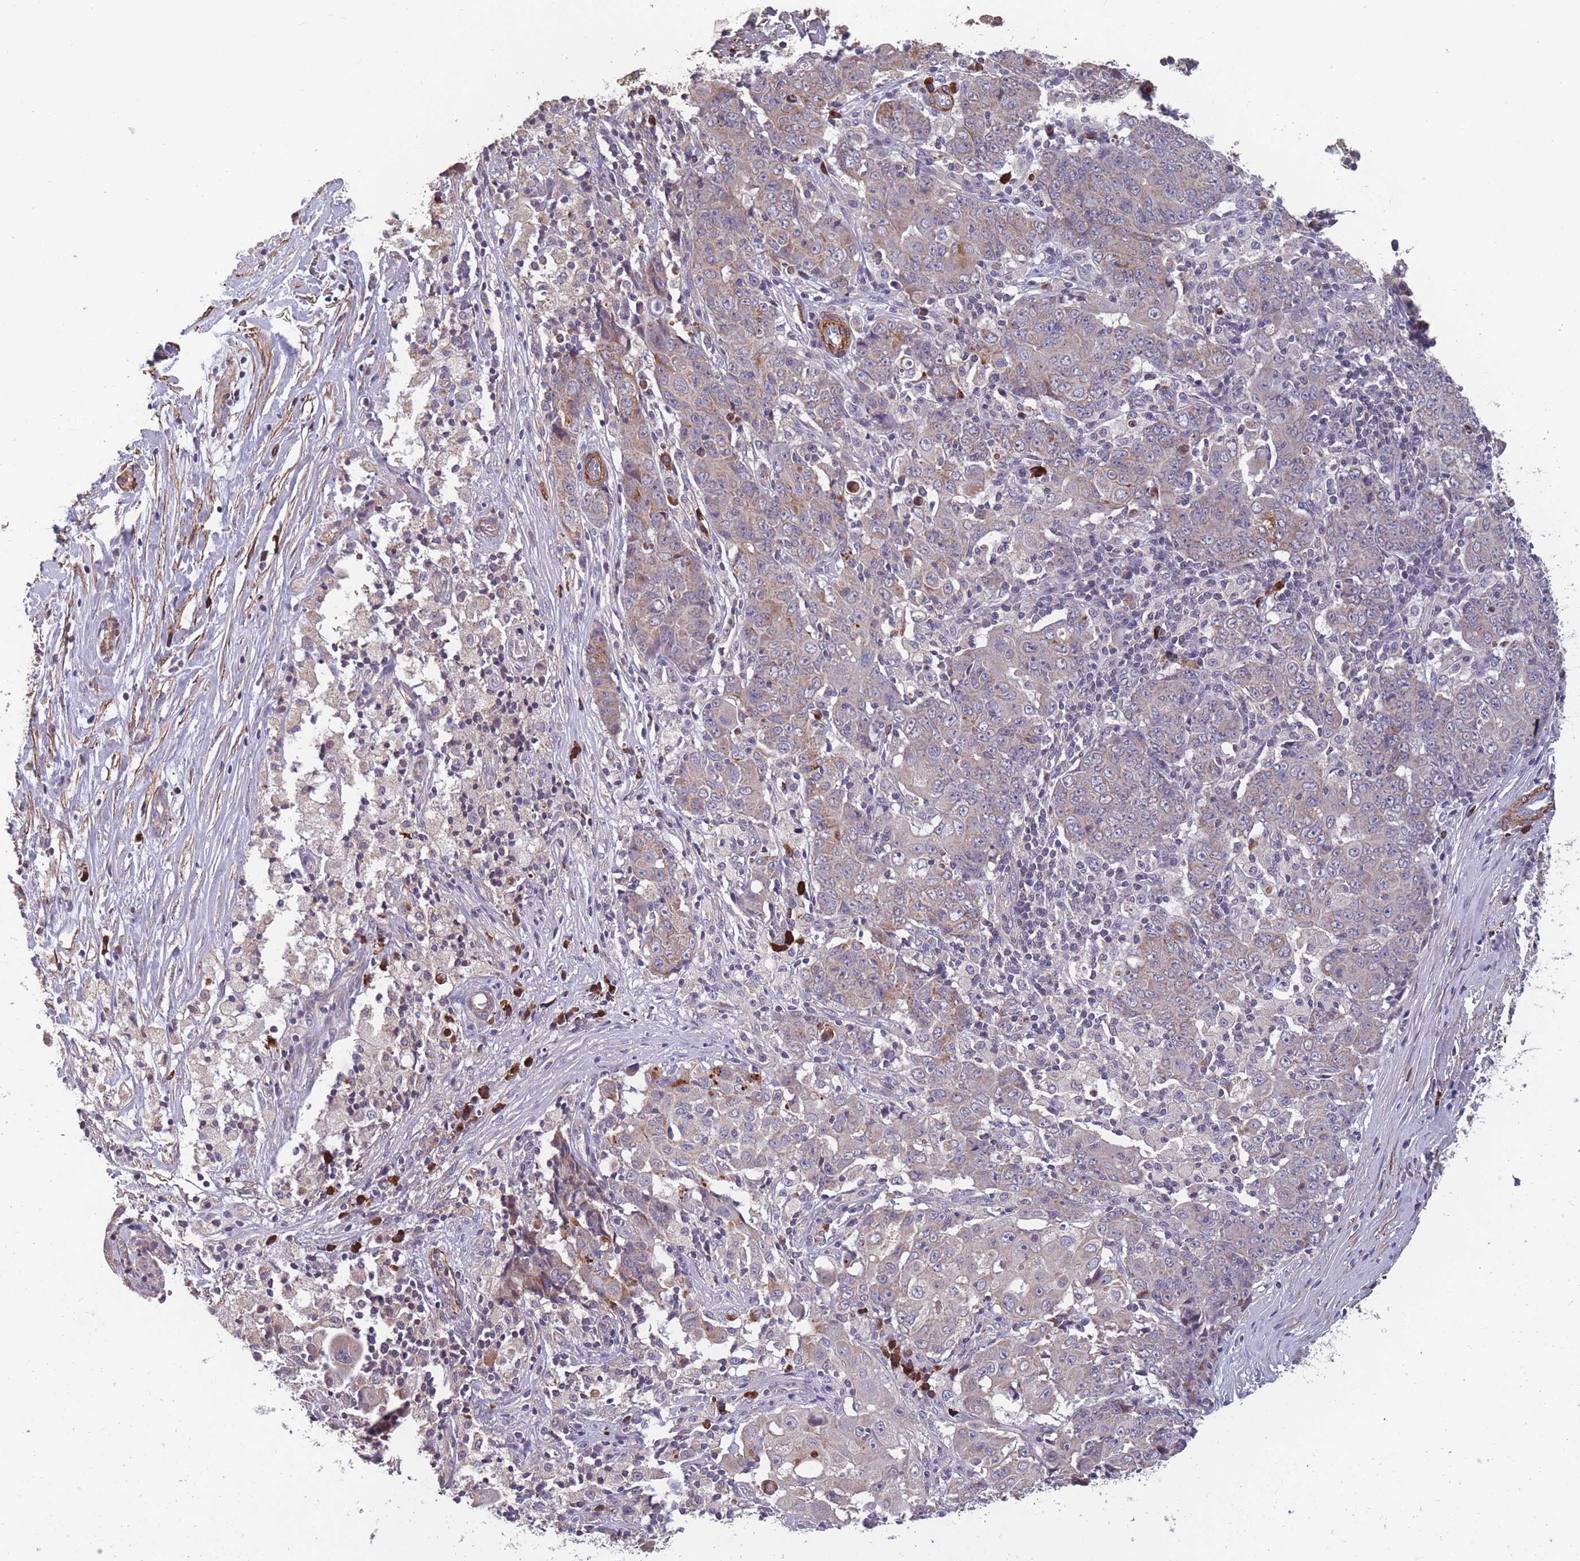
{"staining": {"intensity": "weak", "quantity": "25%-75%", "location": "cytoplasmic/membranous"}, "tissue": "ovarian cancer", "cell_type": "Tumor cells", "image_type": "cancer", "snomed": [{"axis": "morphology", "description": "Carcinoma, endometroid"}, {"axis": "topography", "description": "Ovary"}], "caption": "Ovarian endometroid carcinoma stained with DAB IHC demonstrates low levels of weak cytoplasmic/membranous expression in approximately 25%-75% of tumor cells. (Brightfield microscopy of DAB IHC at high magnification).", "gene": "TOMM40L", "patient": {"sex": "female", "age": 42}}